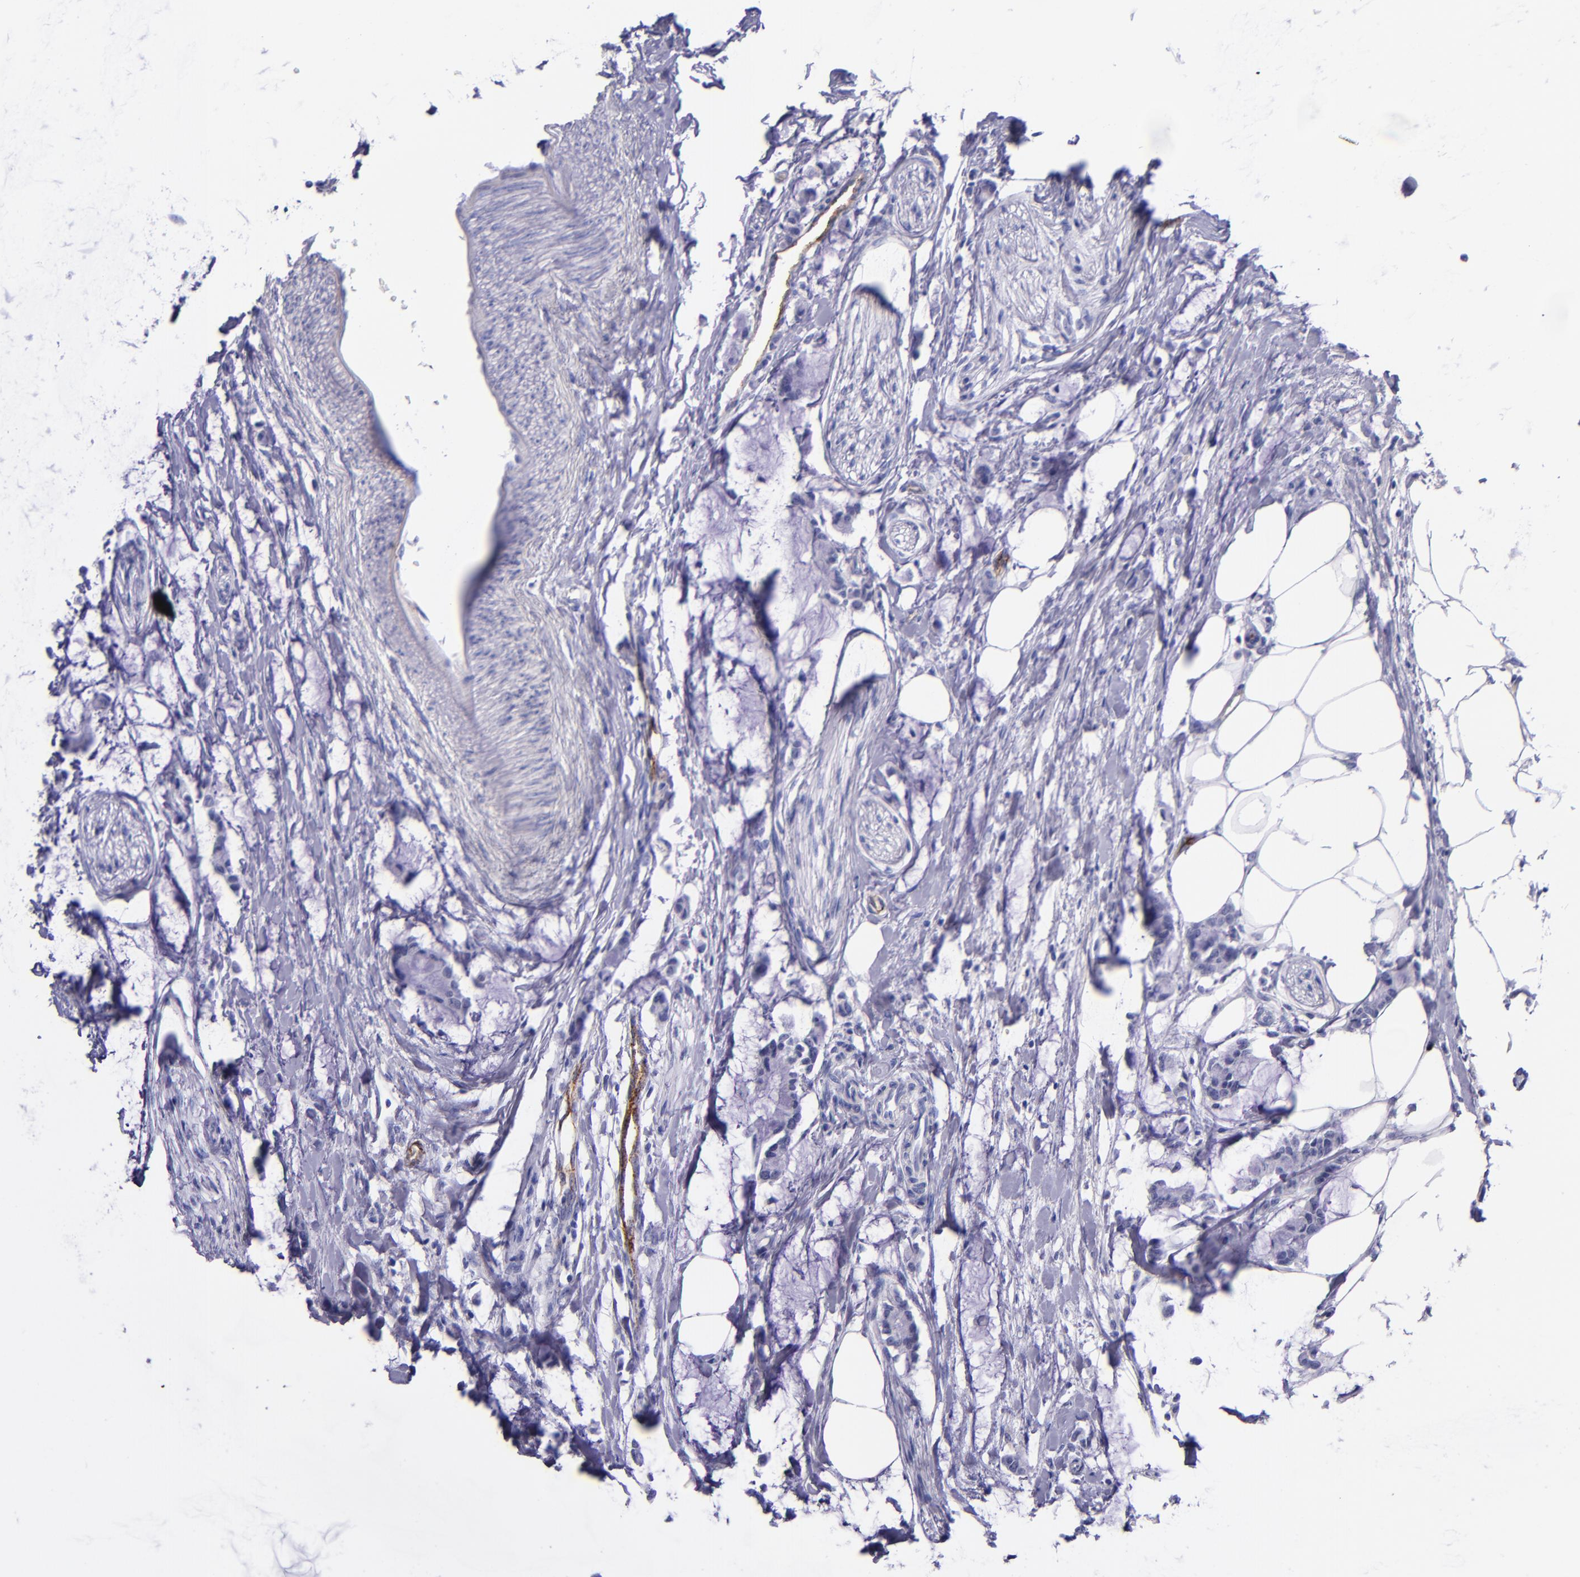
{"staining": {"intensity": "negative", "quantity": "none", "location": "none"}, "tissue": "colorectal cancer", "cell_type": "Tumor cells", "image_type": "cancer", "snomed": [{"axis": "morphology", "description": "Normal tissue, NOS"}, {"axis": "morphology", "description": "Adenocarcinoma, NOS"}, {"axis": "topography", "description": "Colon"}, {"axis": "topography", "description": "Peripheral nerve tissue"}], "caption": "Tumor cells show no significant staining in colorectal adenocarcinoma.", "gene": "SELE", "patient": {"sex": "male", "age": 14}}